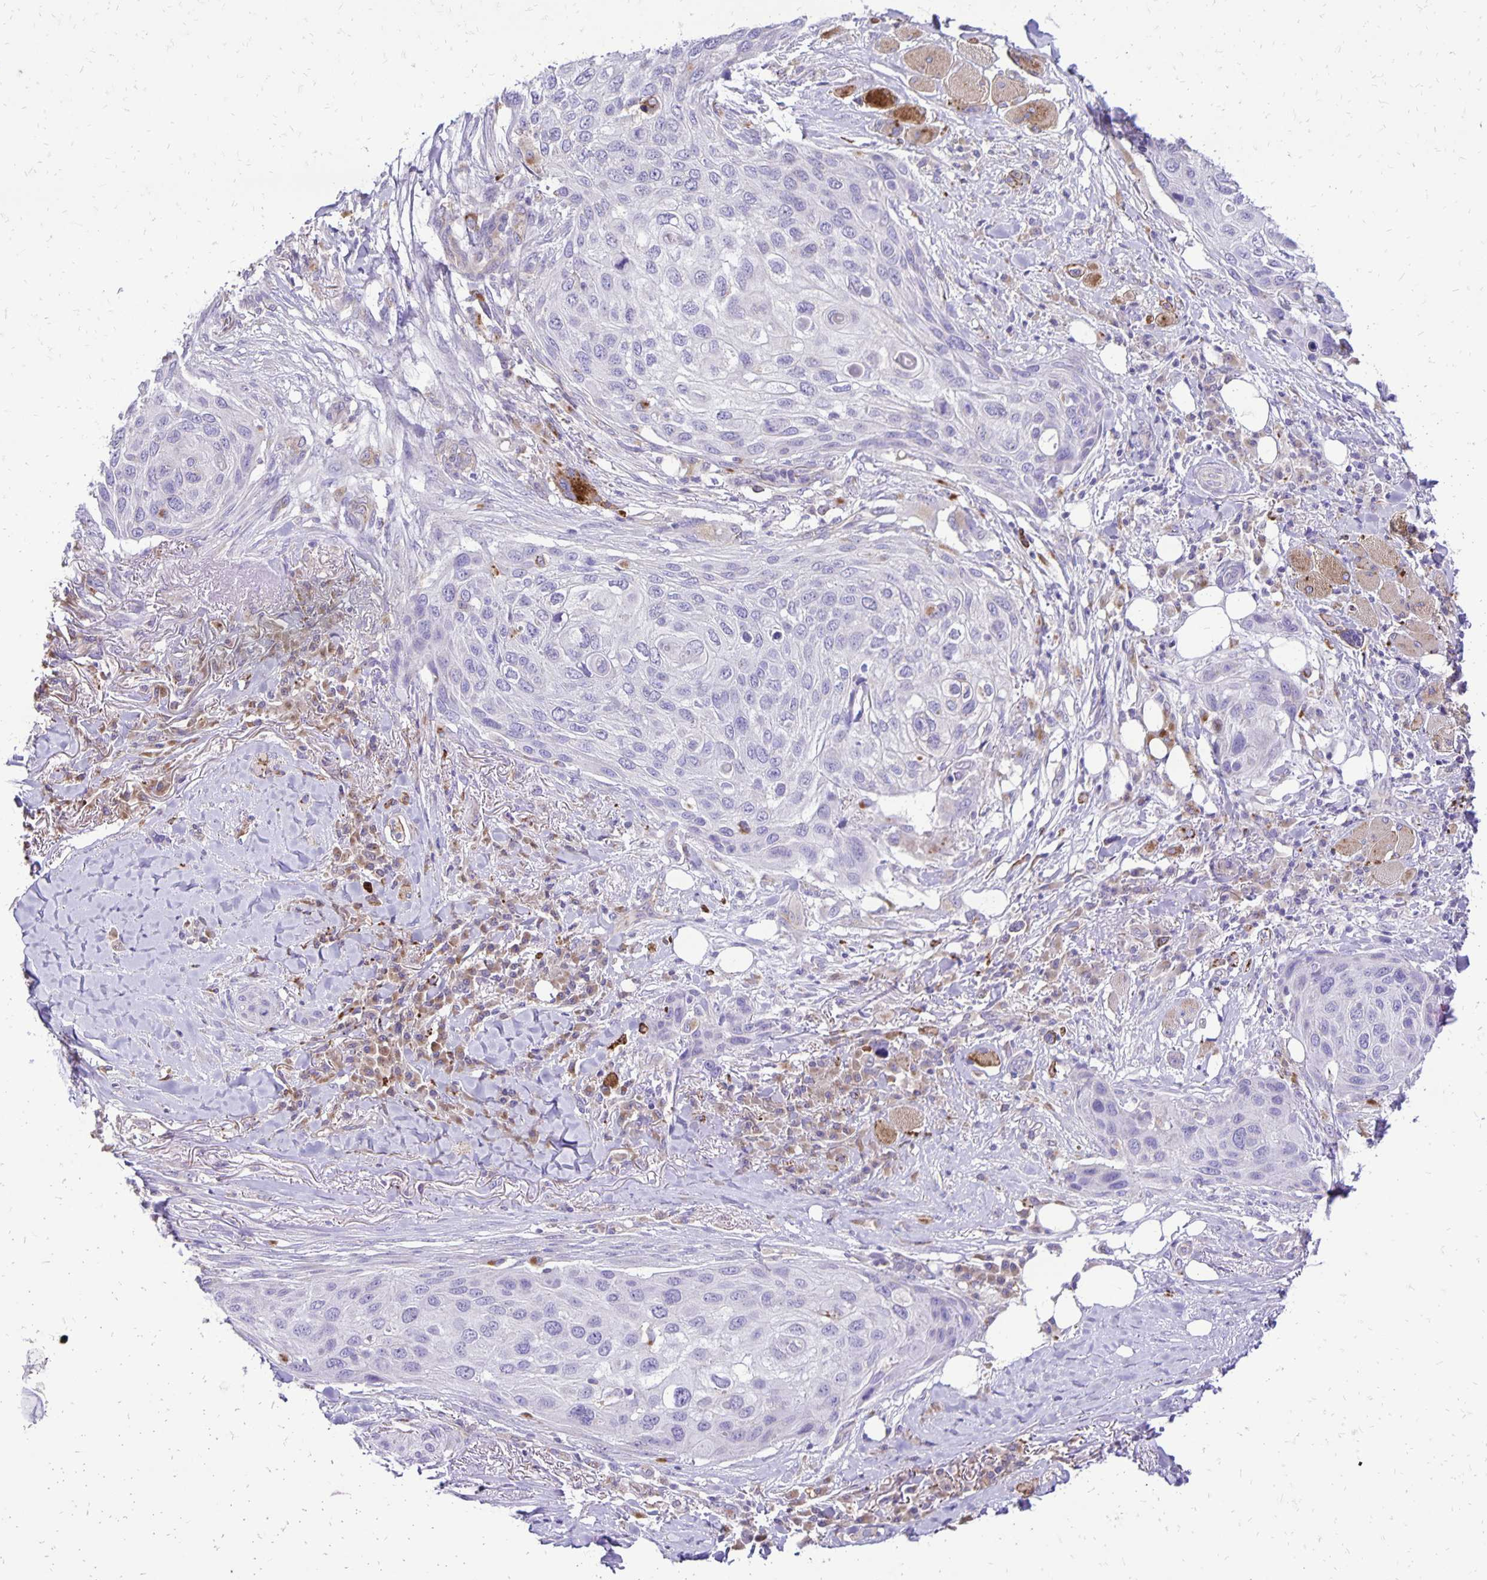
{"staining": {"intensity": "negative", "quantity": "none", "location": "none"}, "tissue": "skin cancer", "cell_type": "Tumor cells", "image_type": "cancer", "snomed": [{"axis": "morphology", "description": "Squamous cell carcinoma, NOS"}, {"axis": "topography", "description": "Skin"}], "caption": "Tumor cells show no significant positivity in skin cancer (squamous cell carcinoma). Nuclei are stained in blue.", "gene": "EIF5A", "patient": {"sex": "female", "age": 87}}